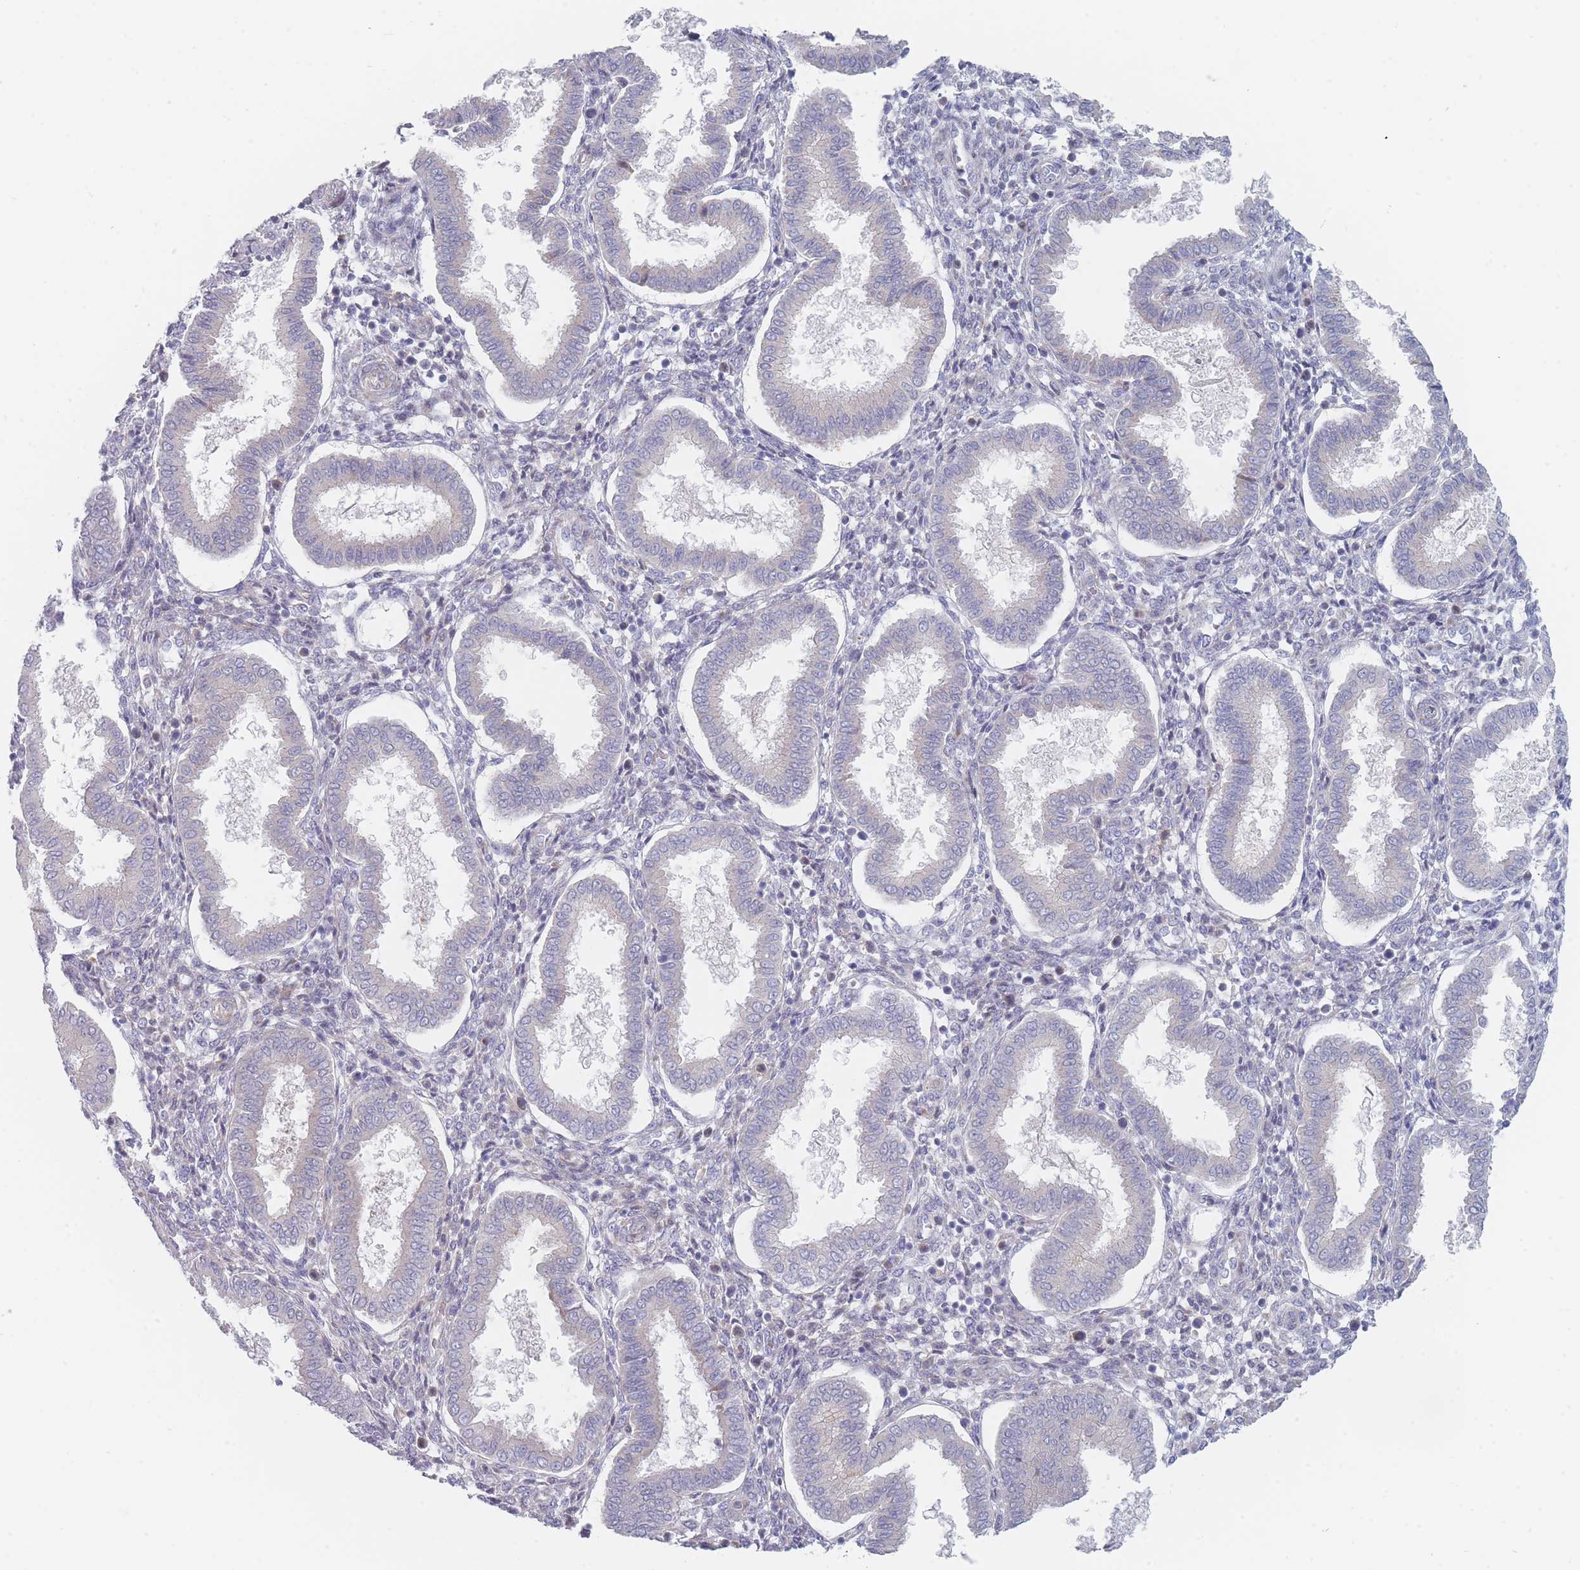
{"staining": {"intensity": "negative", "quantity": "none", "location": "none"}, "tissue": "endometrium", "cell_type": "Cells in endometrial stroma", "image_type": "normal", "snomed": [{"axis": "morphology", "description": "Normal tissue, NOS"}, {"axis": "topography", "description": "Endometrium"}], "caption": "DAB (3,3'-diaminobenzidine) immunohistochemical staining of unremarkable endometrium displays no significant positivity in cells in endometrial stroma. (Brightfield microscopy of DAB immunohistochemistry (IHC) at high magnification).", "gene": "SPATS1", "patient": {"sex": "female", "age": 24}}